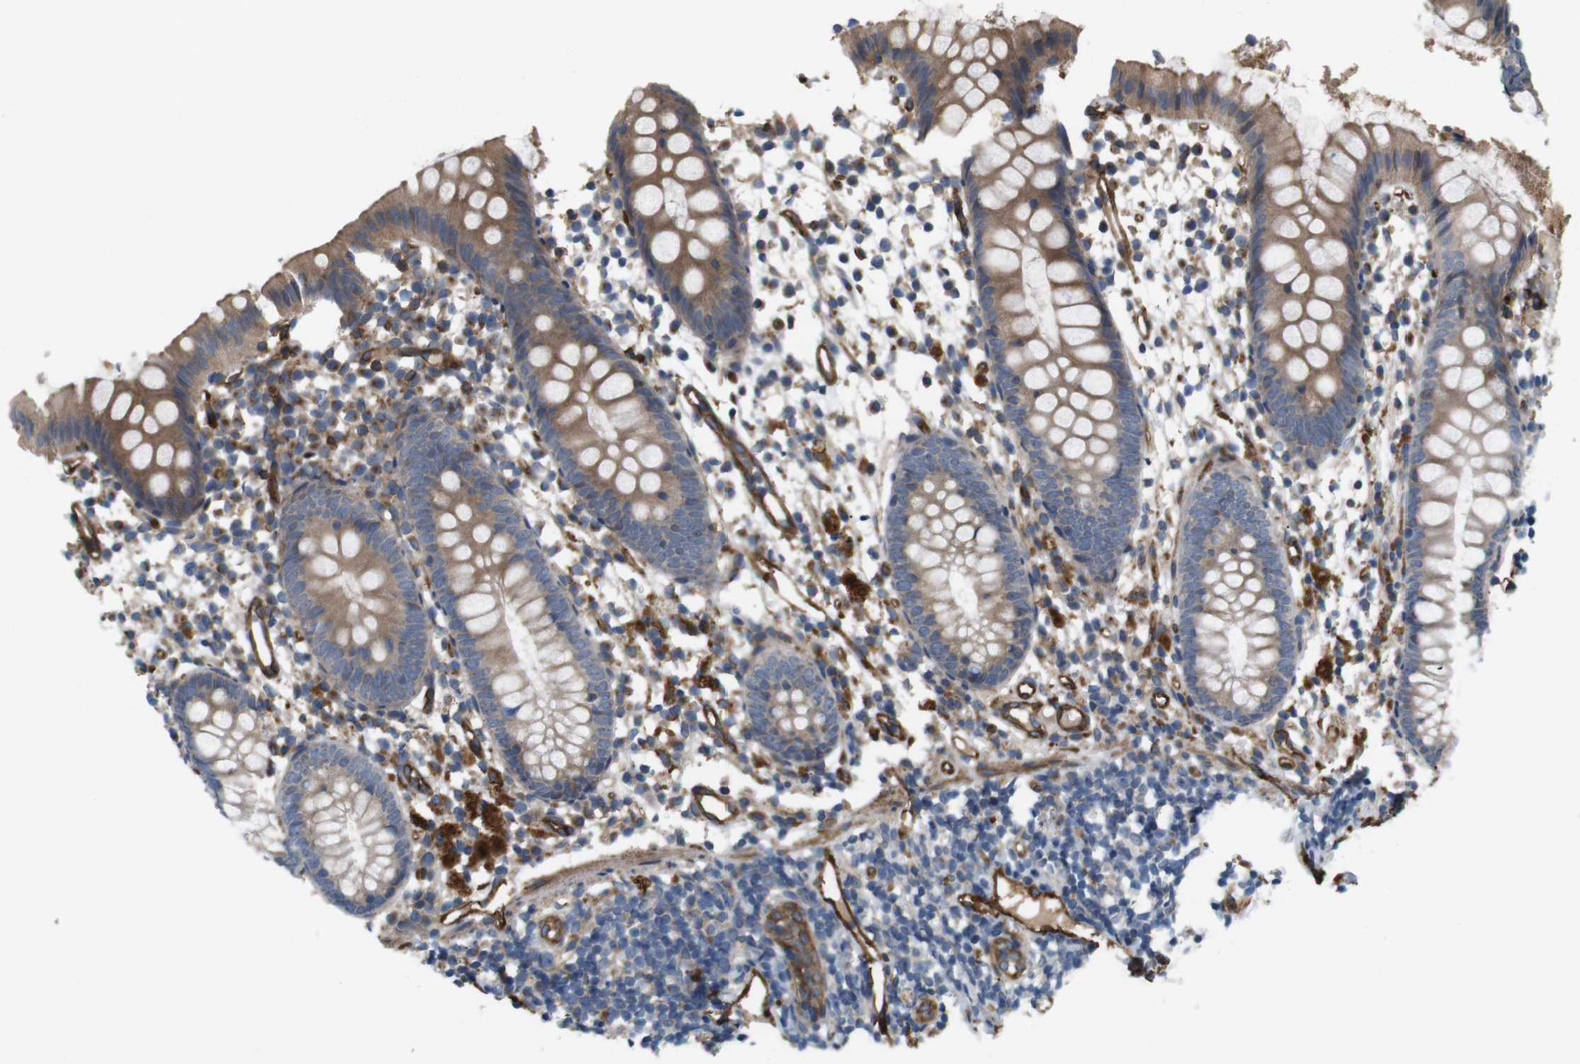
{"staining": {"intensity": "moderate", "quantity": ">75%", "location": "cytoplasmic/membranous"}, "tissue": "appendix", "cell_type": "Glandular cells", "image_type": "normal", "snomed": [{"axis": "morphology", "description": "Normal tissue, NOS"}, {"axis": "topography", "description": "Appendix"}], "caption": "Protein expression analysis of benign appendix shows moderate cytoplasmic/membranous expression in approximately >75% of glandular cells.", "gene": "BVES", "patient": {"sex": "female", "age": 20}}